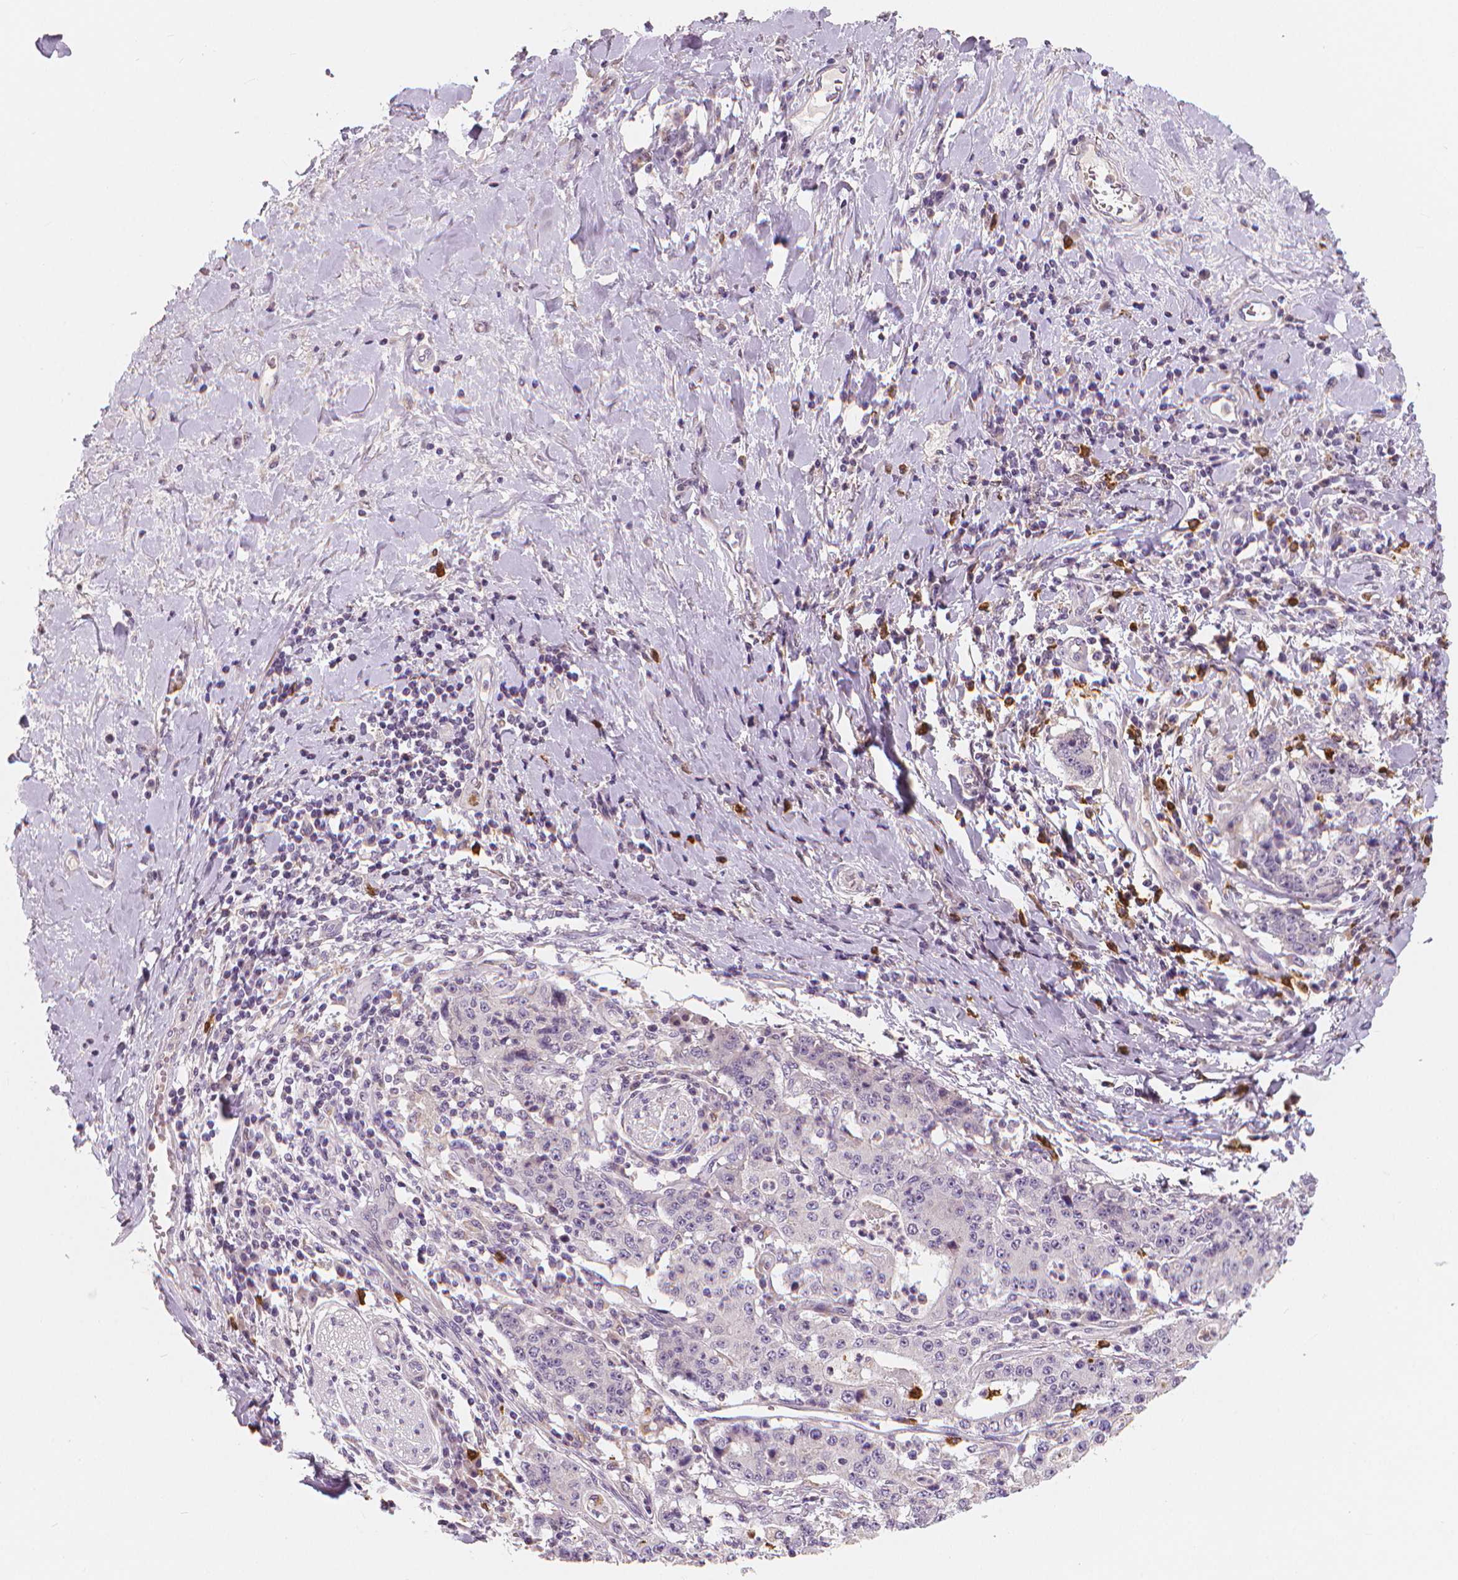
{"staining": {"intensity": "negative", "quantity": "none", "location": "none"}, "tissue": "stomach cancer", "cell_type": "Tumor cells", "image_type": "cancer", "snomed": [{"axis": "morphology", "description": "Normal tissue, NOS"}, {"axis": "morphology", "description": "Adenocarcinoma, NOS"}, {"axis": "topography", "description": "Stomach, upper"}, {"axis": "topography", "description": "Stomach"}], "caption": "This is an immunohistochemistry (IHC) photomicrograph of stomach cancer. There is no positivity in tumor cells.", "gene": "RNASE7", "patient": {"sex": "male", "age": 59}}